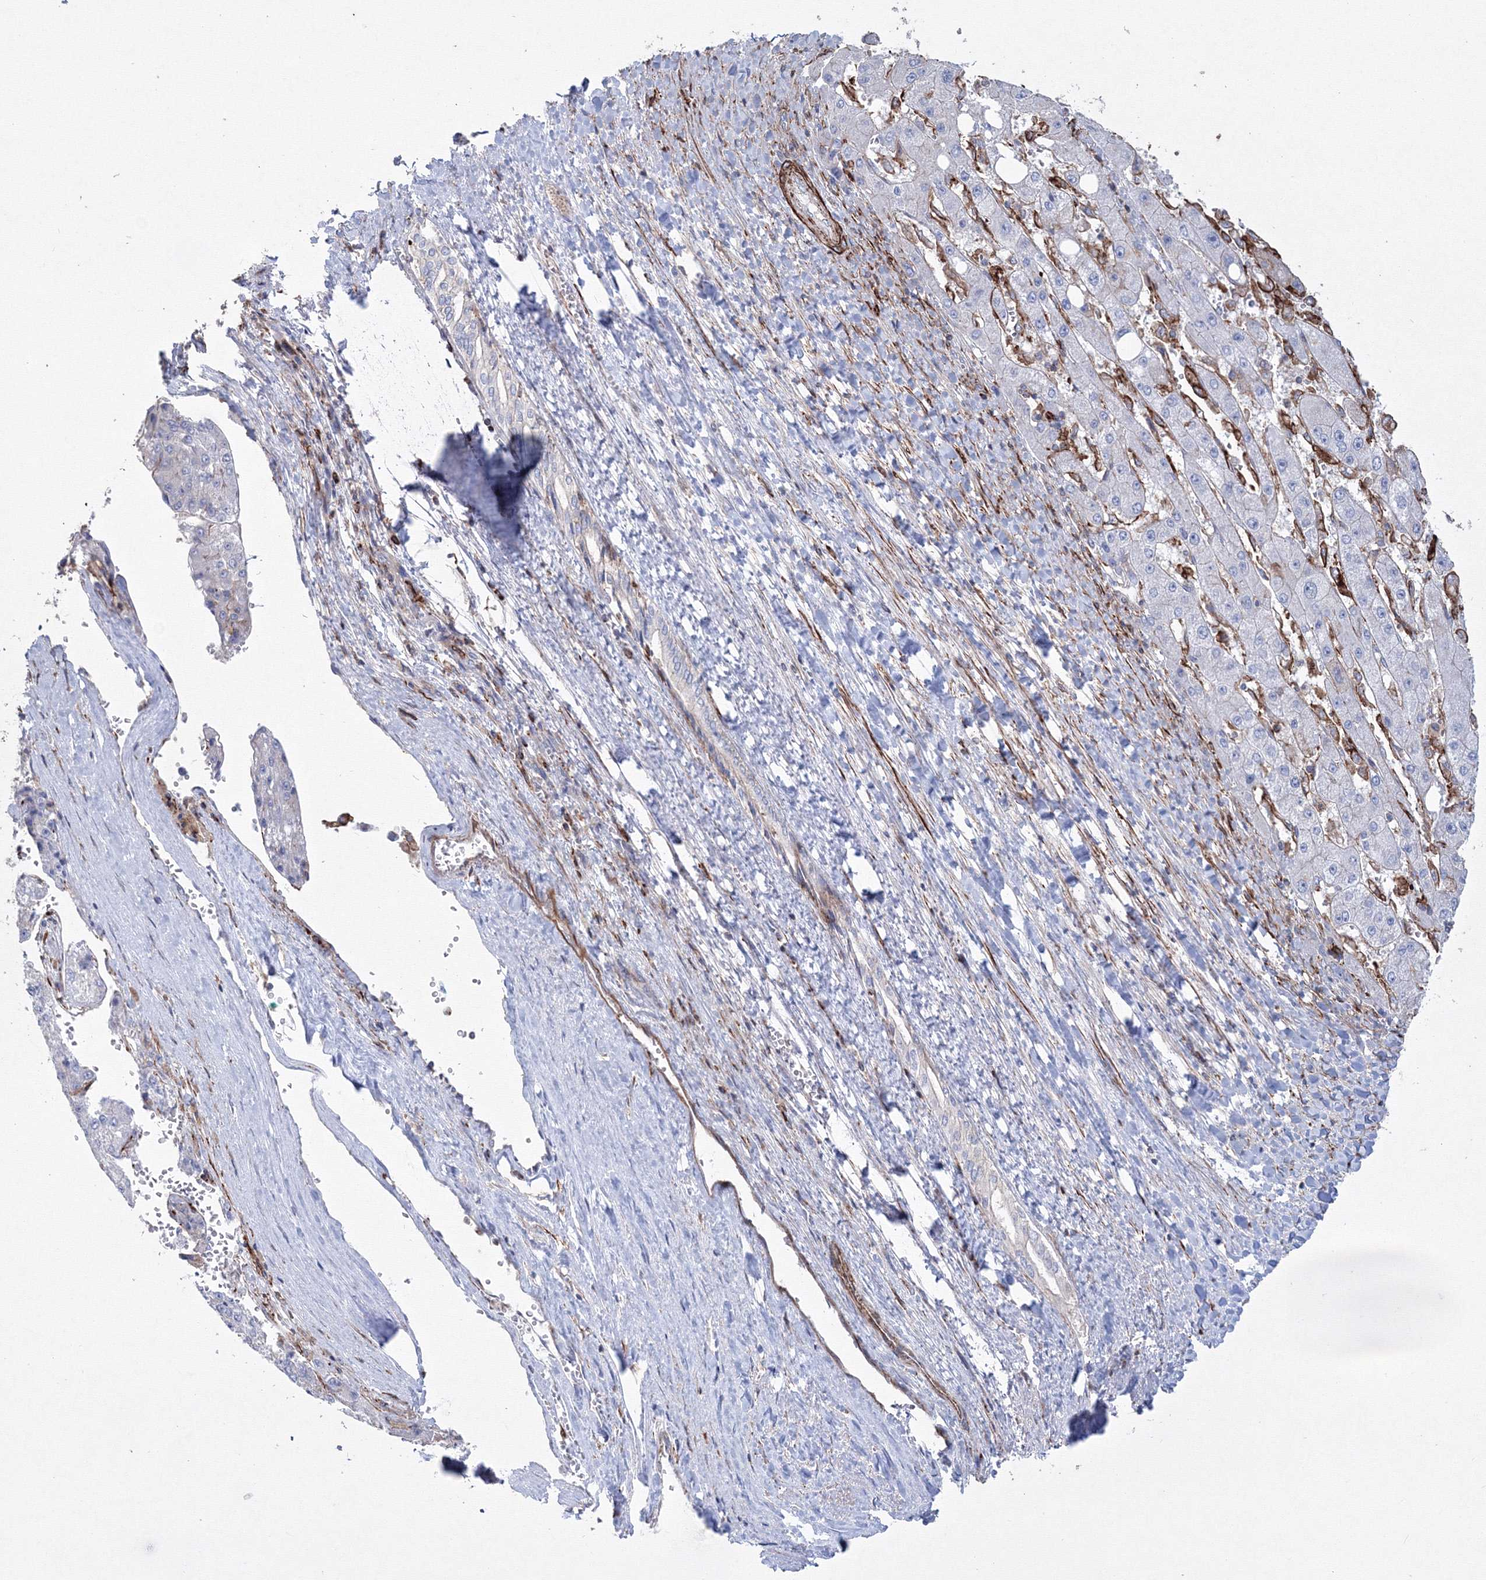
{"staining": {"intensity": "negative", "quantity": "none", "location": "none"}, "tissue": "liver cancer", "cell_type": "Tumor cells", "image_type": "cancer", "snomed": [{"axis": "morphology", "description": "Carcinoma, Hepatocellular, NOS"}, {"axis": "topography", "description": "Liver"}], "caption": "There is no significant staining in tumor cells of liver hepatocellular carcinoma. (DAB immunohistochemistry with hematoxylin counter stain).", "gene": "GPR82", "patient": {"sex": "female", "age": 73}}